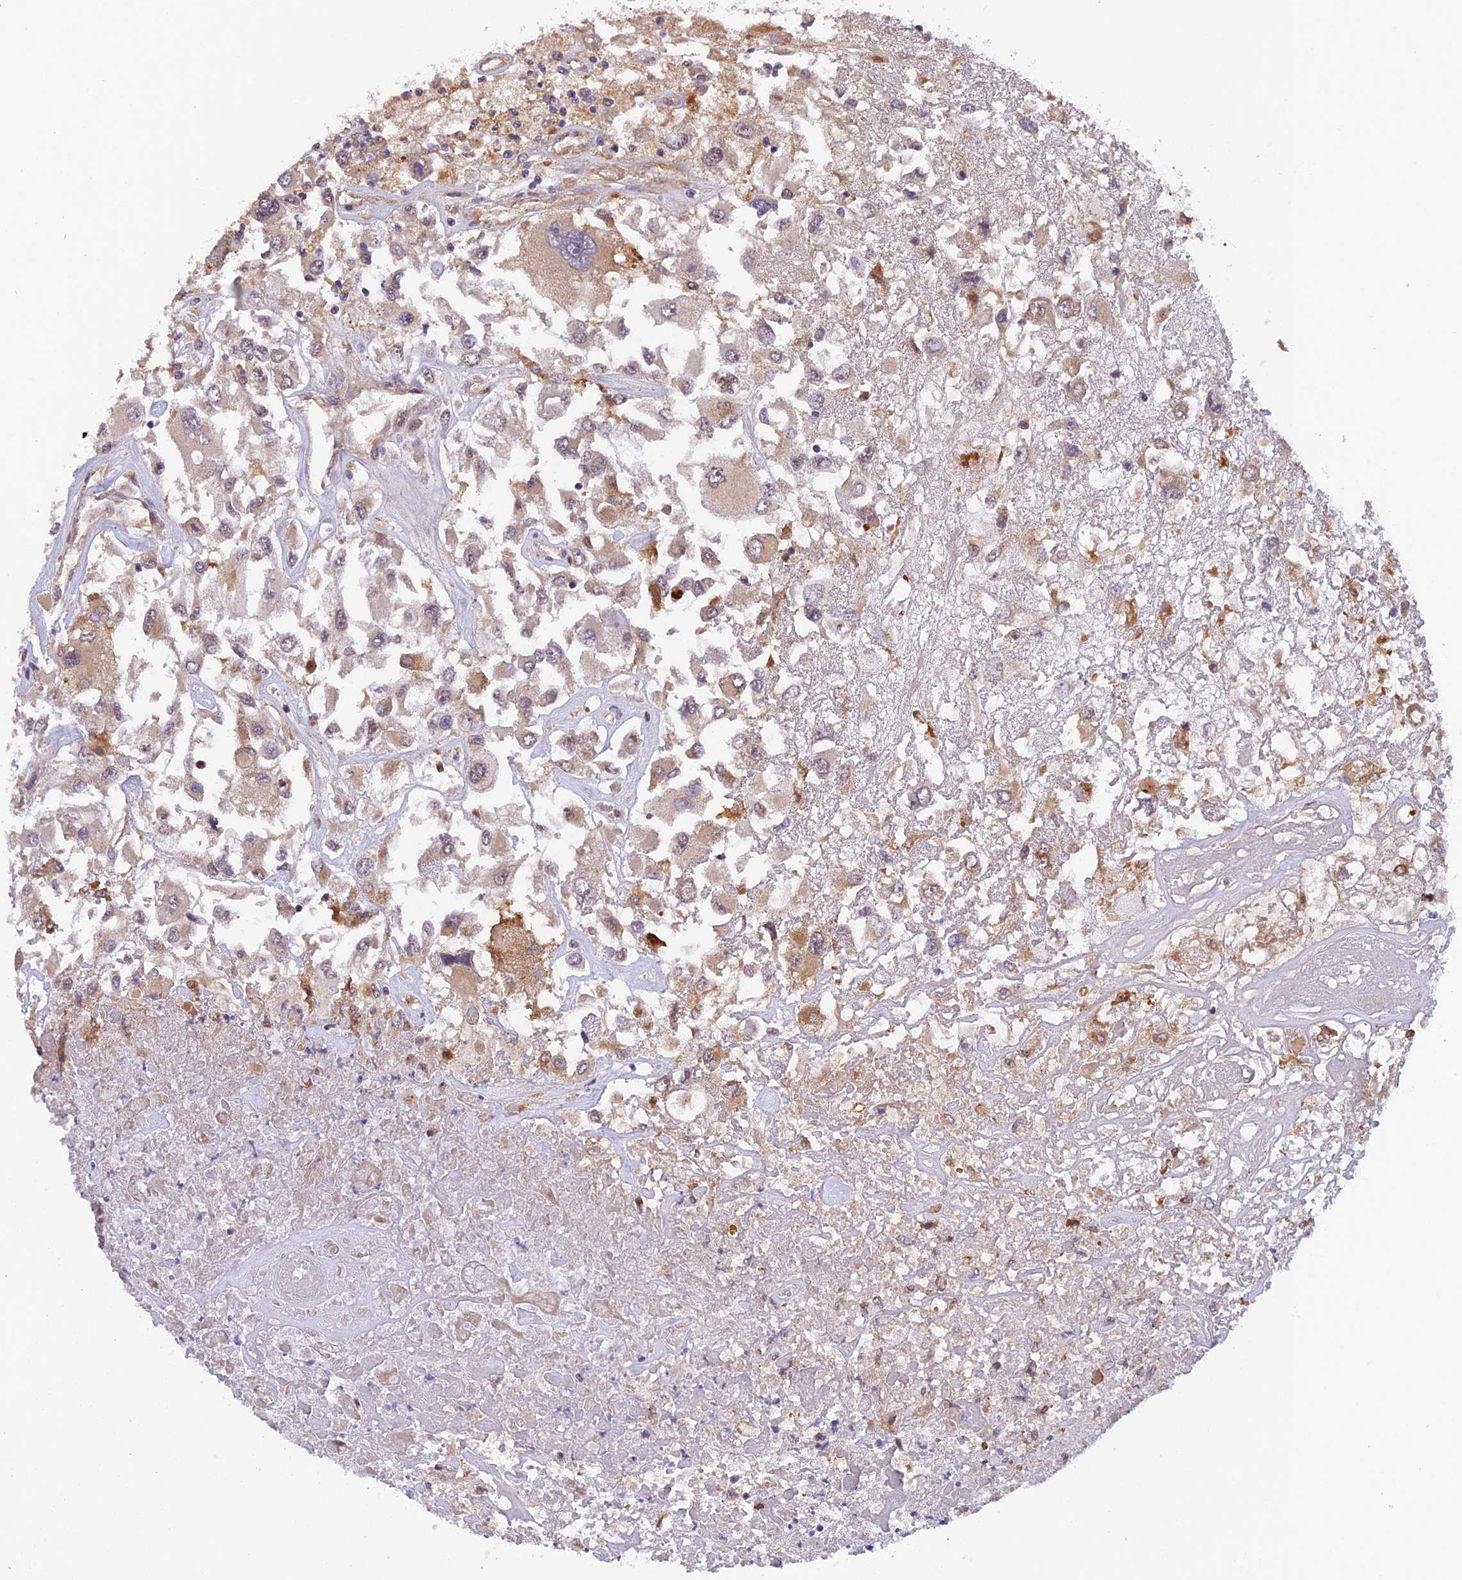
{"staining": {"intensity": "moderate", "quantity": "25%-75%", "location": "cytoplasmic/membranous"}, "tissue": "renal cancer", "cell_type": "Tumor cells", "image_type": "cancer", "snomed": [{"axis": "morphology", "description": "Adenocarcinoma, NOS"}, {"axis": "topography", "description": "Kidney"}], "caption": "Tumor cells show medium levels of moderate cytoplasmic/membranous positivity in approximately 25%-75% of cells in renal adenocarcinoma.", "gene": "MNS1", "patient": {"sex": "female", "age": 52}}